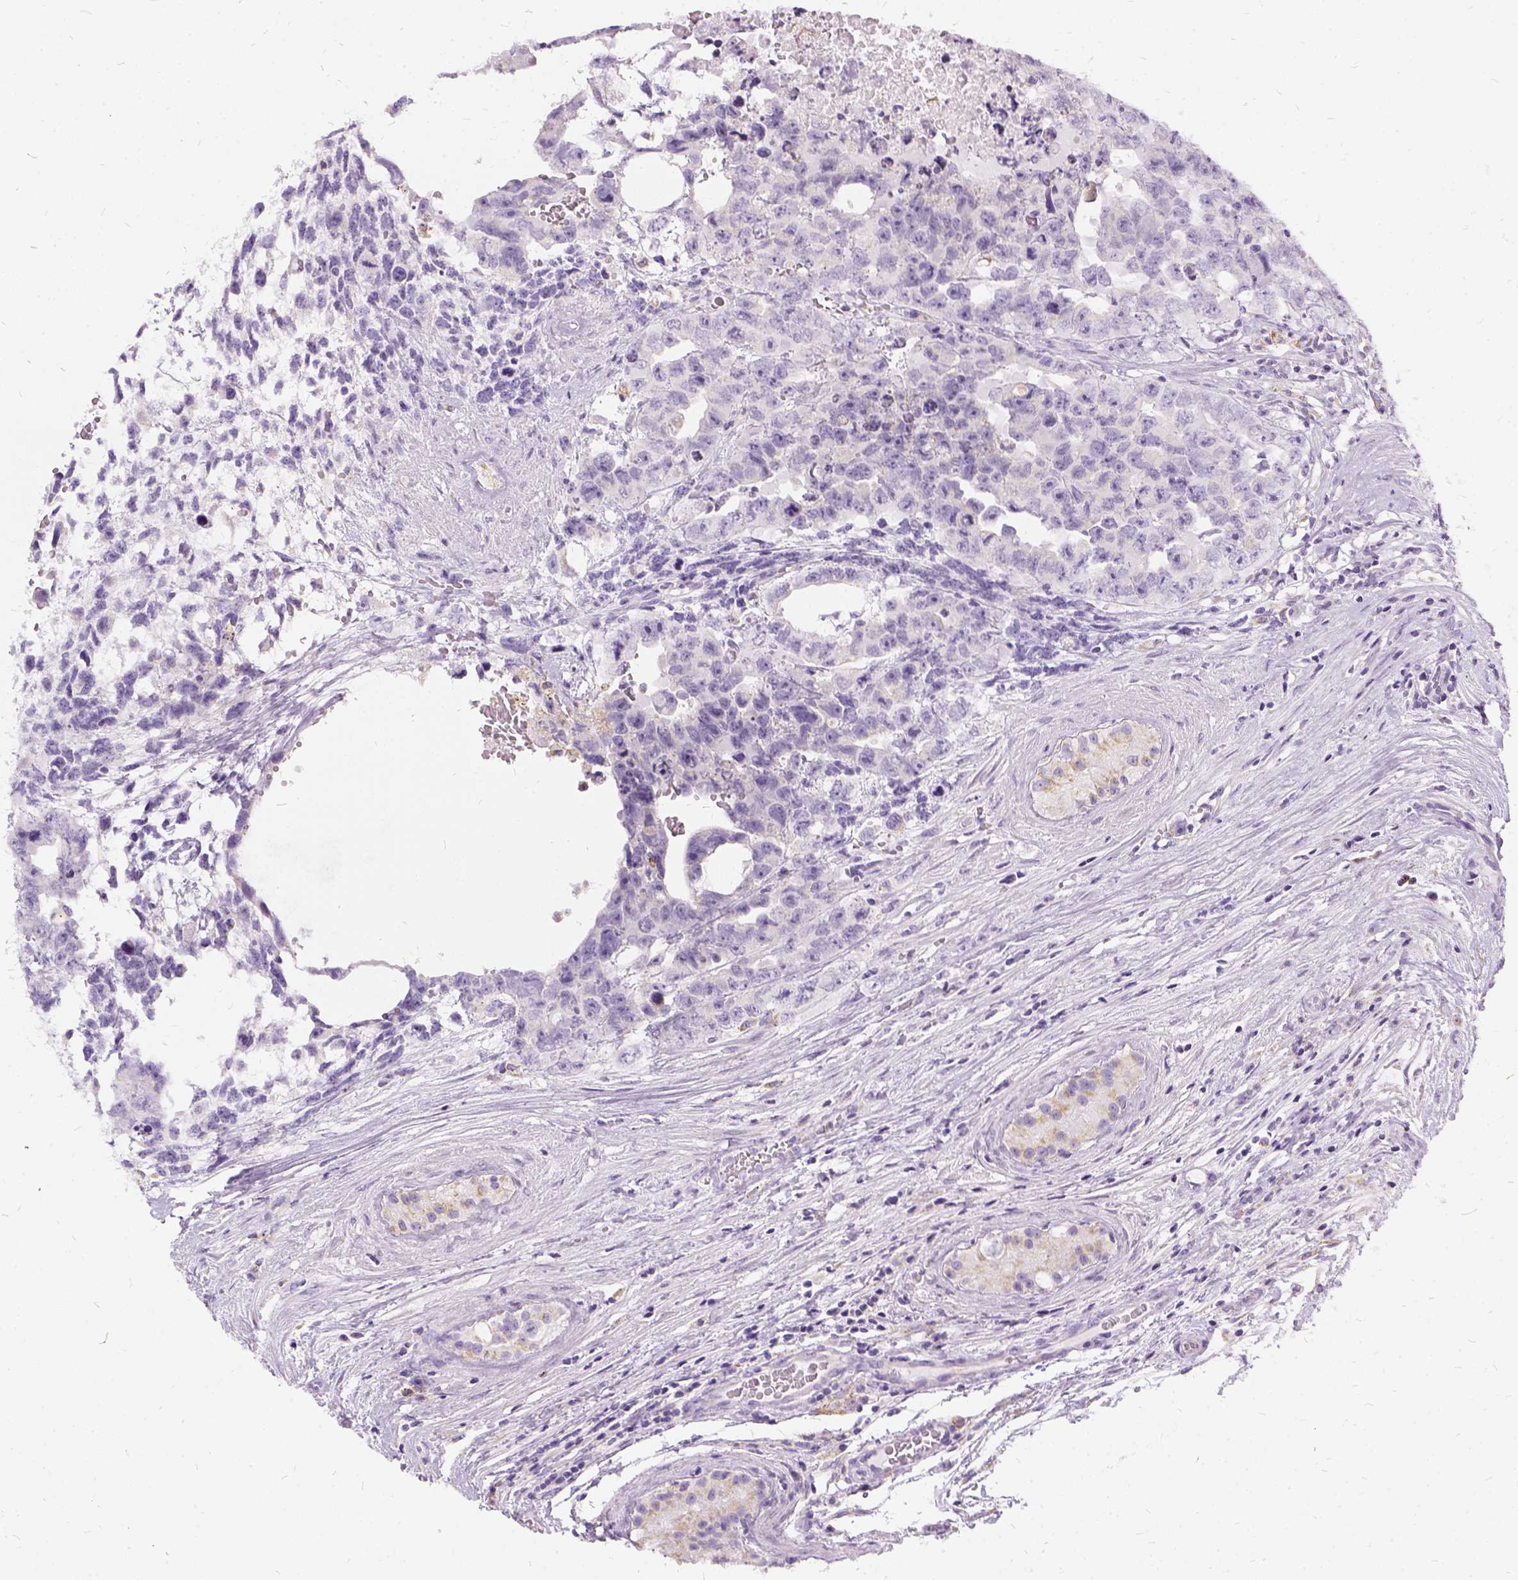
{"staining": {"intensity": "negative", "quantity": "none", "location": "none"}, "tissue": "testis cancer", "cell_type": "Tumor cells", "image_type": "cancer", "snomed": [{"axis": "morphology", "description": "Carcinoma, Embryonal, NOS"}, {"axis": "topography", "description": "Testis"}], "caption": "Immunohistochemistry of testis cancer (embryonal carcinoma) exhibits no positivity in tumor cells.", "gene": "FDX1", "patient": {"sex": "male", "age": 24}}